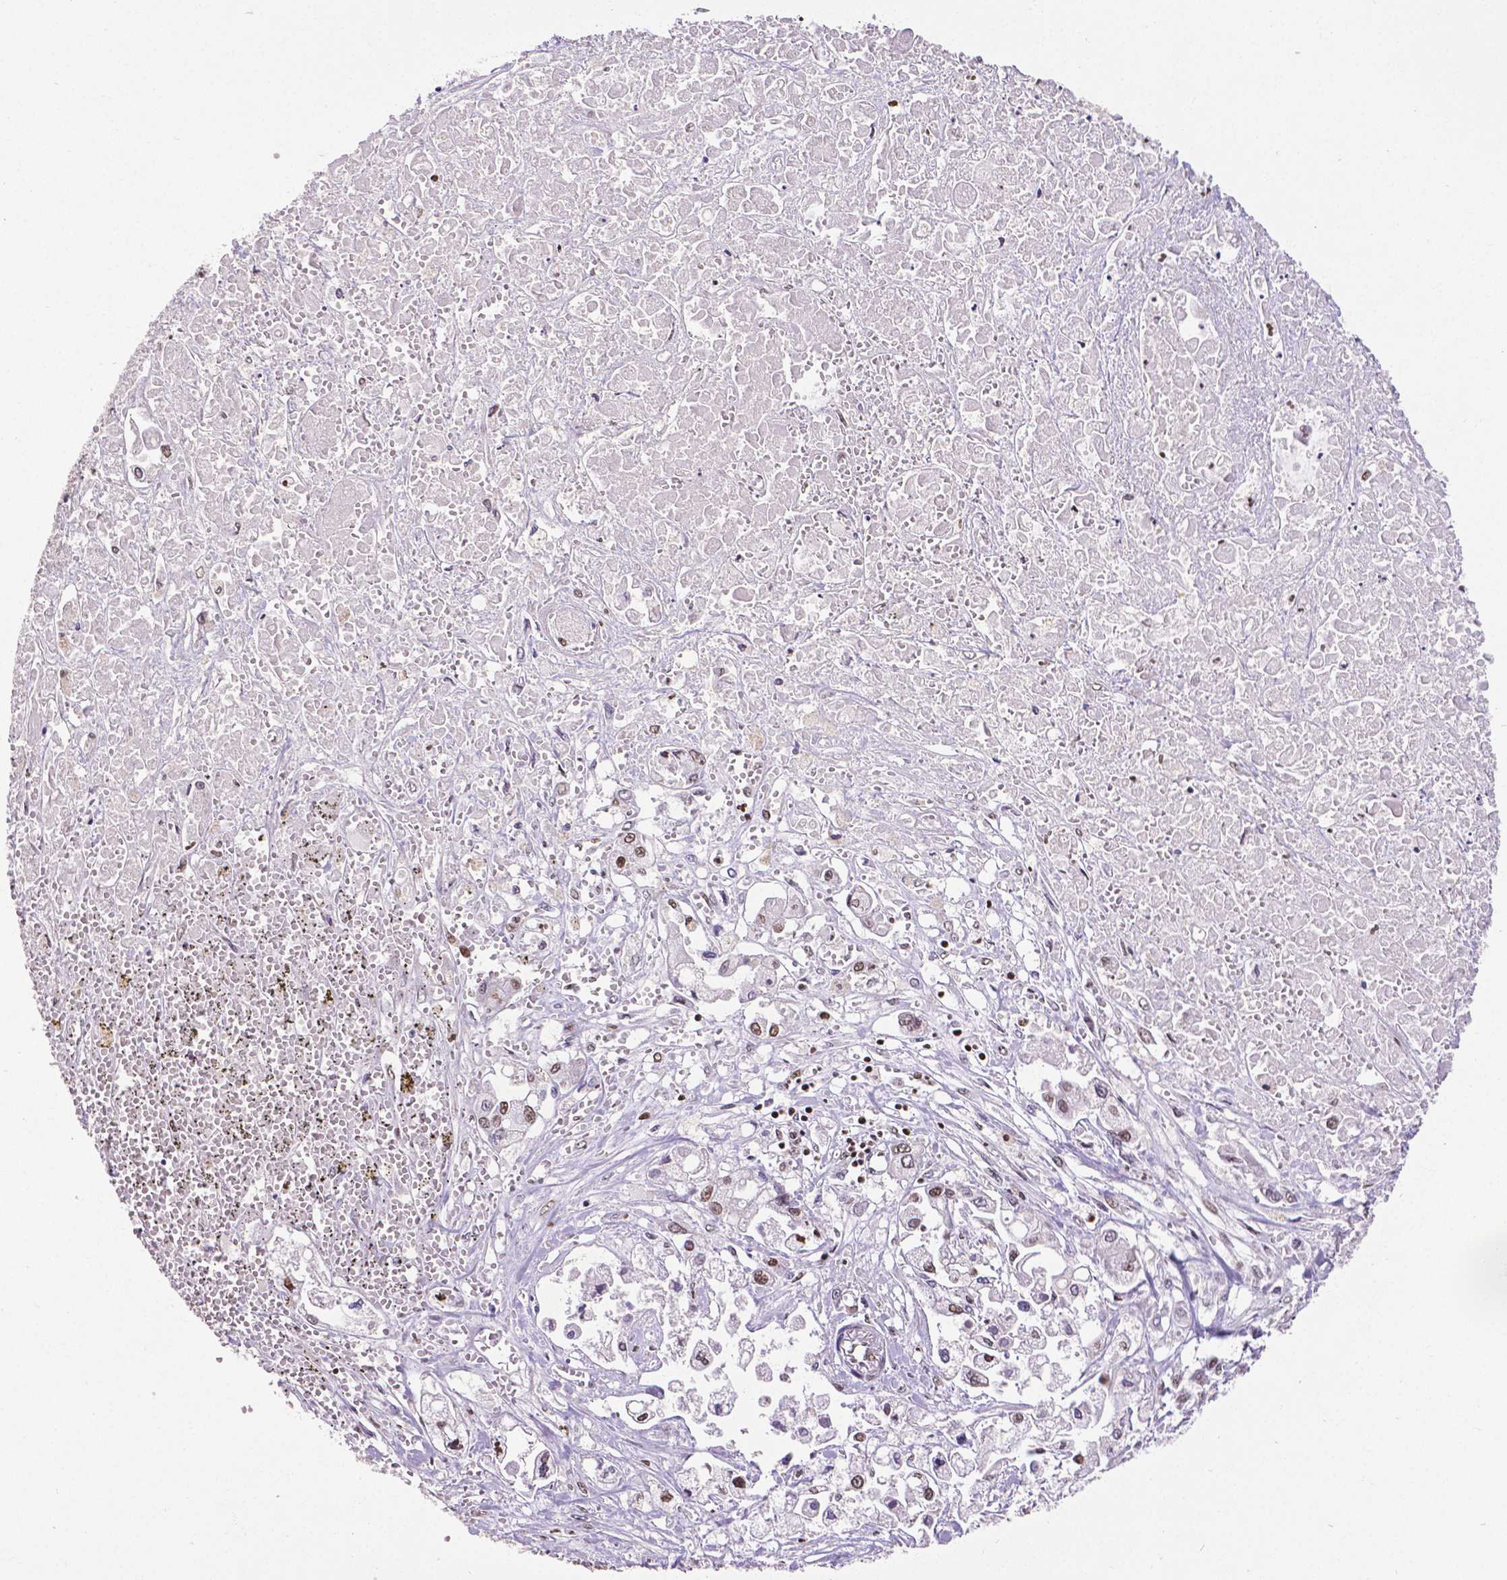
{"staining": {"intensity": "moderate", "quantity": "<25%", "location": "nuclear"}, "tissue": "pancreatic cancer", "cell_type": "Tumor cells", "image_type": "cancer", "snomed": [{"axis": "morphology", "description": "Adenocarcinoma, NOS"}, {"axis": "topography", "description": "Pancreas"}], "caption": "Pancreatic cancer stained with IHC shows moderate nuclear positivity in approximately <25% of tumor cells. The staining is performed using DAB brown chromogen to label protein expression. The nuclei are counter-stained blue using hematoxylin.", "gene": "CTCF", "patient": {"sex": "male", "age": 71}}